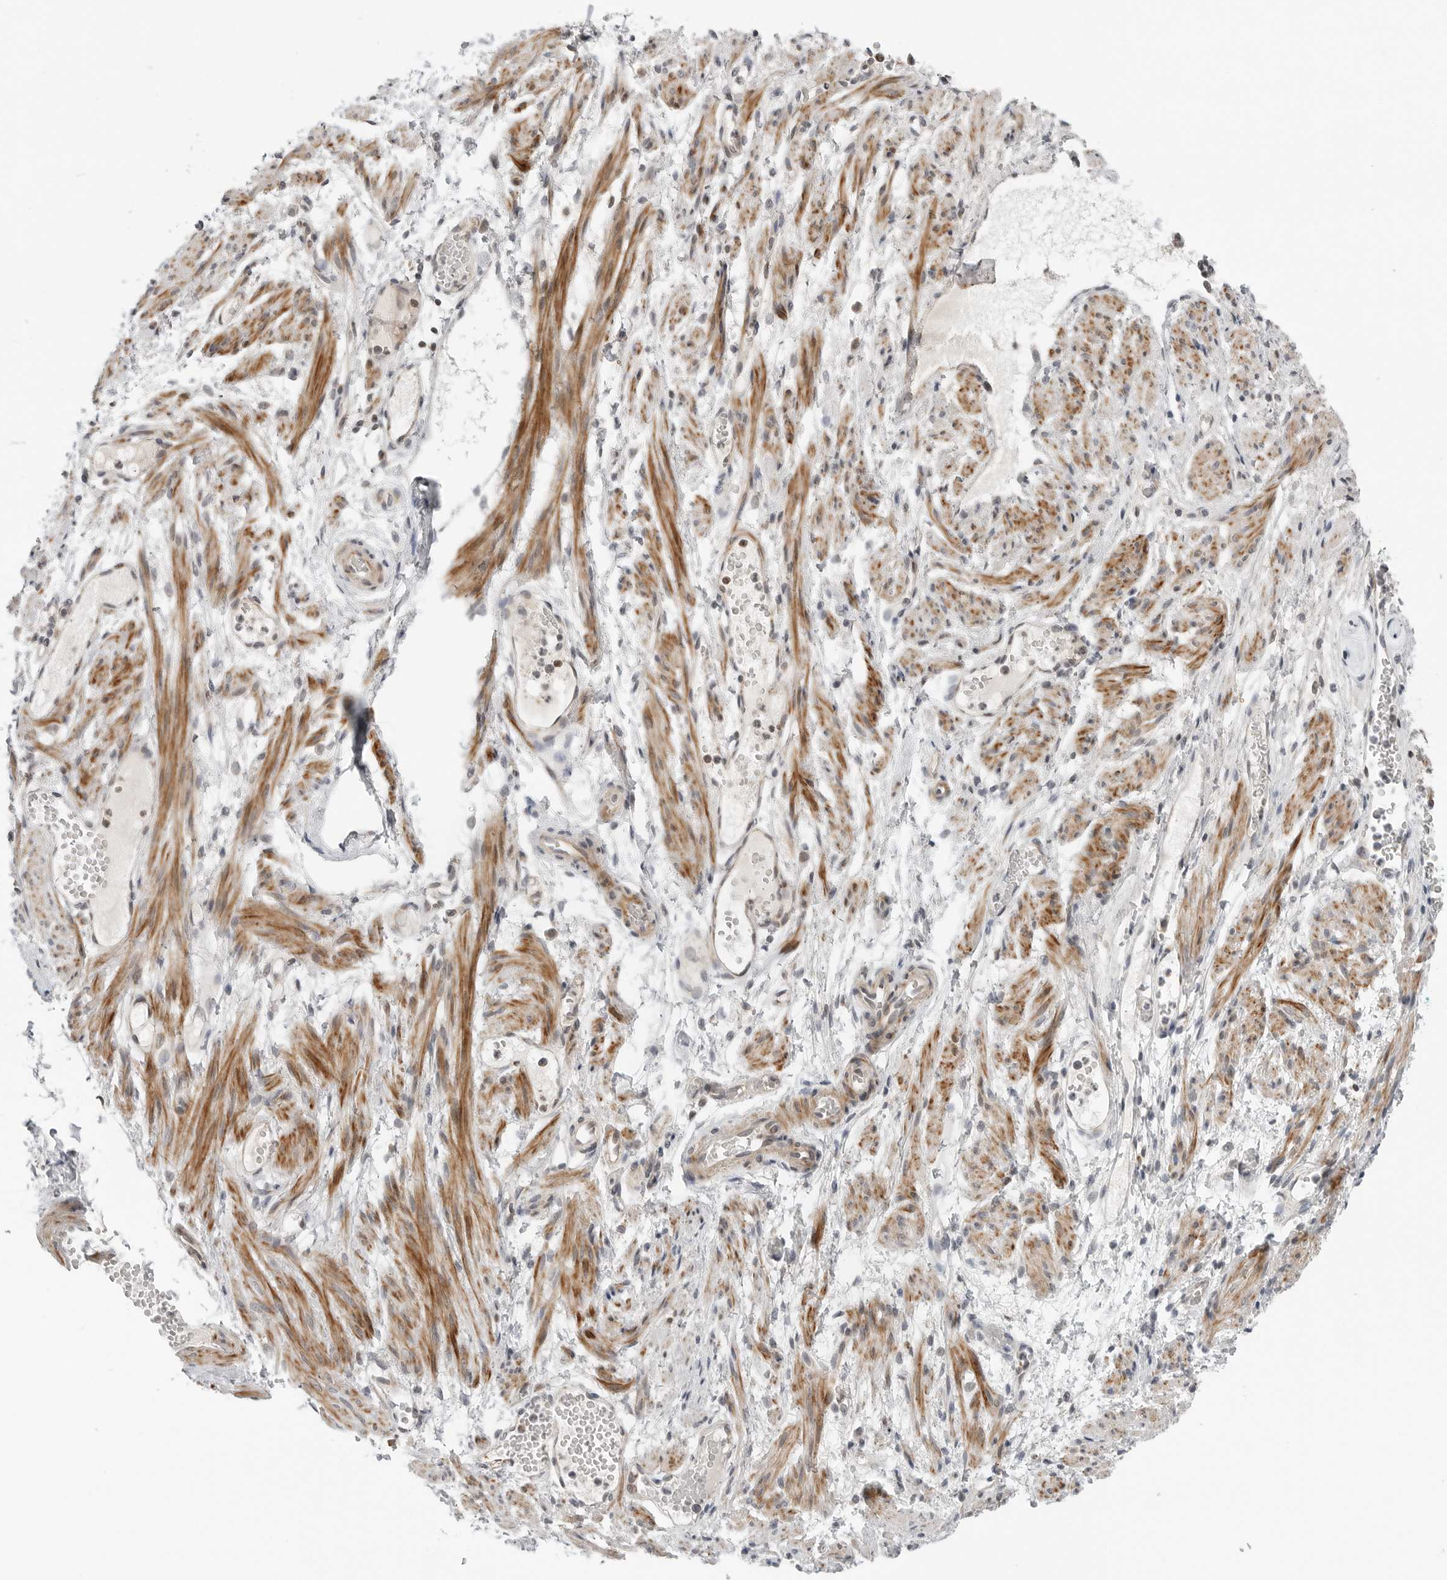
{"staining": {"intensity": "weak", "quantity": ">75%", "location": "cytoplasmic/membranous"}, "tissue": "adipose tissue", "cell_type": "Adipocytes", "image_type": "normal", "snomed": [{"axis": "morphology", "description": "Normal tissue, NOS"}, {"axis": "topography", "description": "Smooth muscle"}, {"axis": "topography", "description": "Peripheral nerve tissue"}], "caption": "Immunohistochemistry of benign adipose tissue displays low levels of weak cytoplasmic/membranous positivity in approximately >75% of adipocytes. (IHC, brightfield microscopy, high magnification).", "gene": "PEX2", "patient": {"sex": "female", "age": 39}}